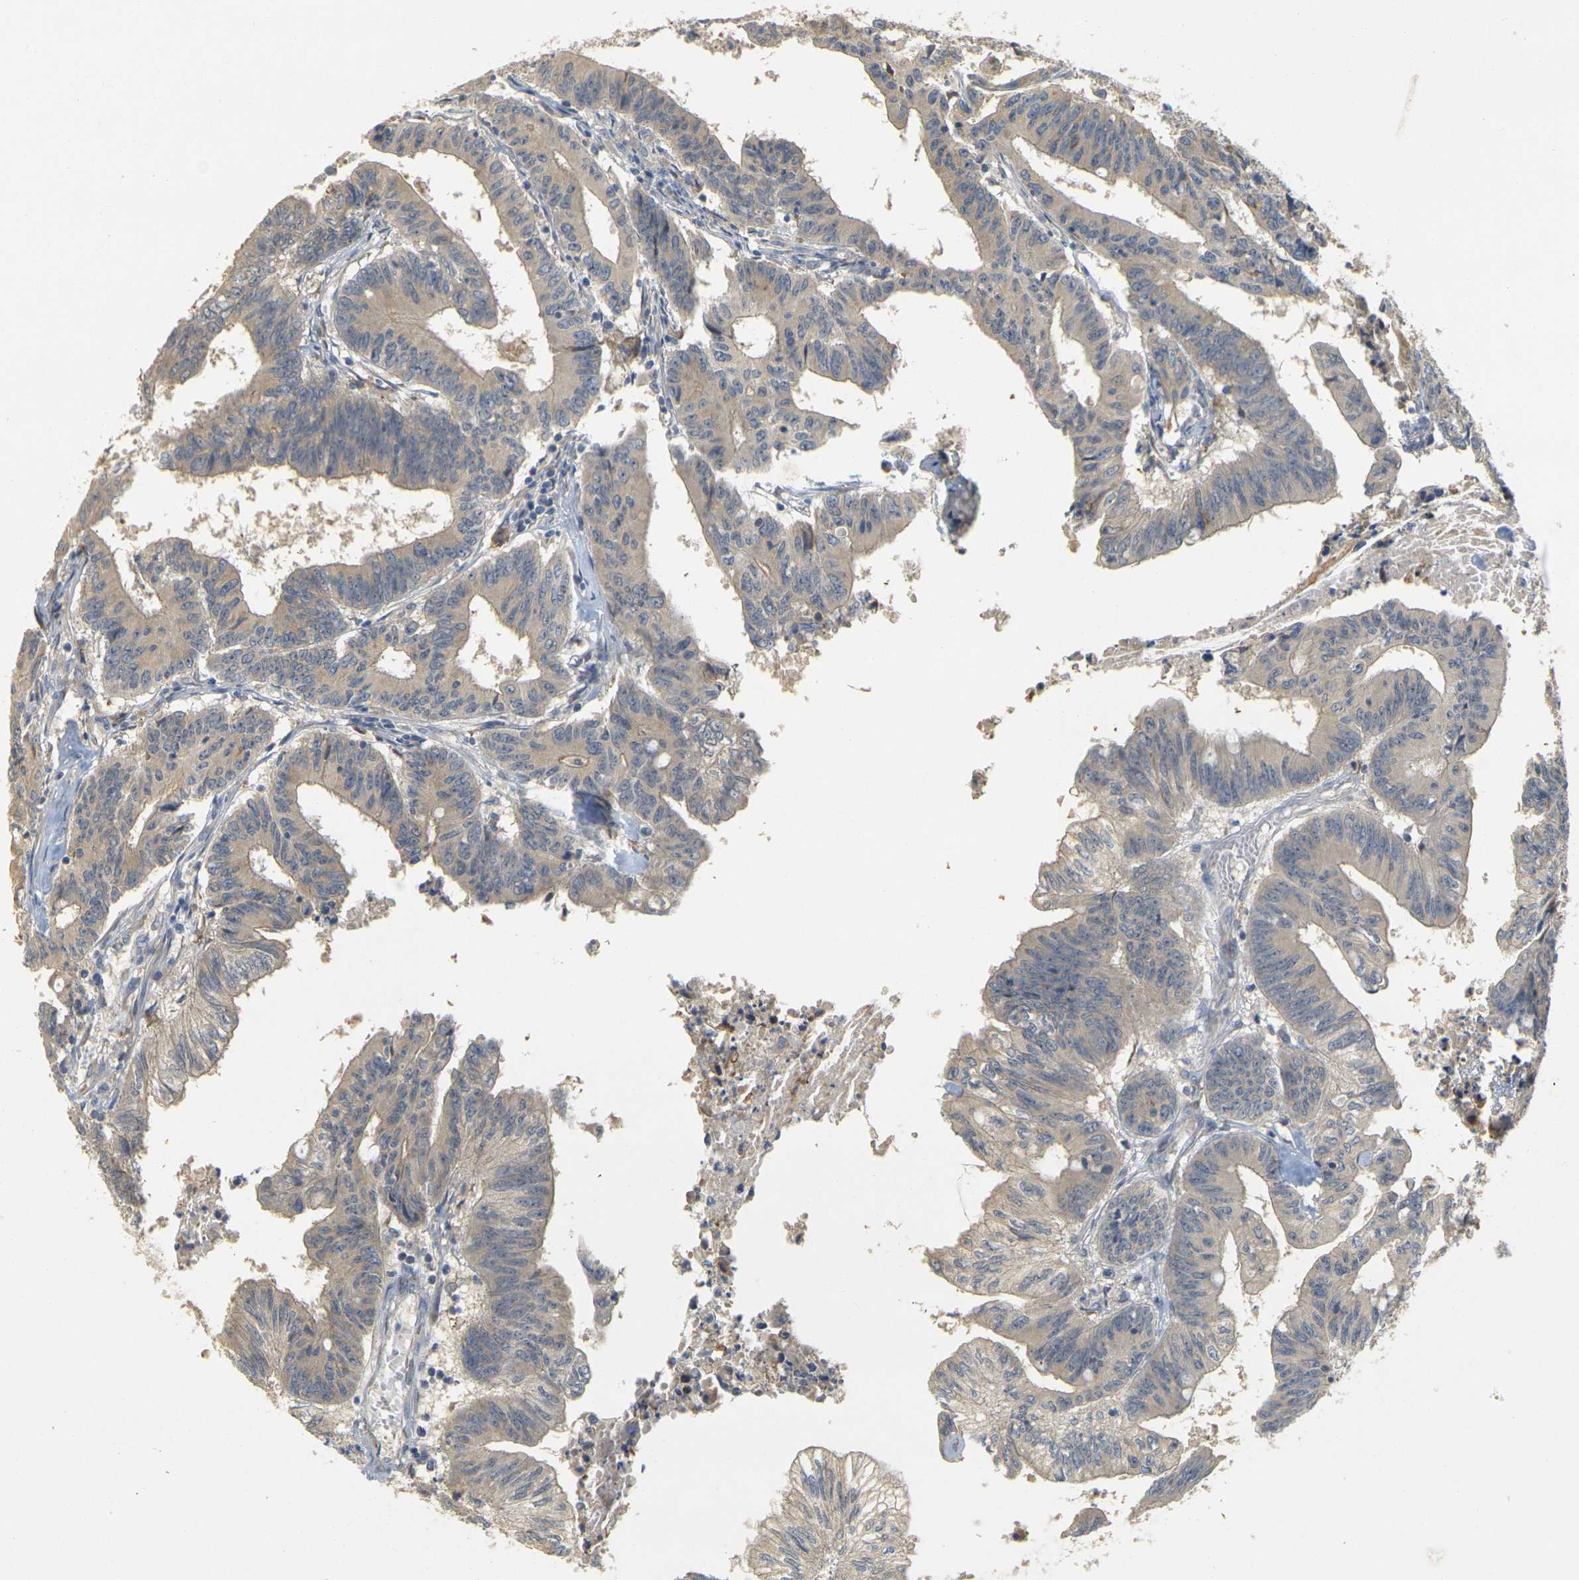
{"staining": {"intensity": "weak", "quantity": ">75%", "location": "cytoplasmic/membranous"}, "tissue": "colorectal cancer", "cell_type": "Tumor cells", "image_type": "cancer", "snomed": [{"axis": "morphology", "description": "Adenocarcinoma, NOS"}, {"axis": "topography", "description": "Colon"}], "caption": "Human colorectal cancer (adenocarcinoma) stained for a protein (brown) exhibits weak cytoplasmic/membranous positive expression in approximately >75% of tumor cells.", "gene": "GDAP1", "patient": {"sex": "male", "age": 45}}